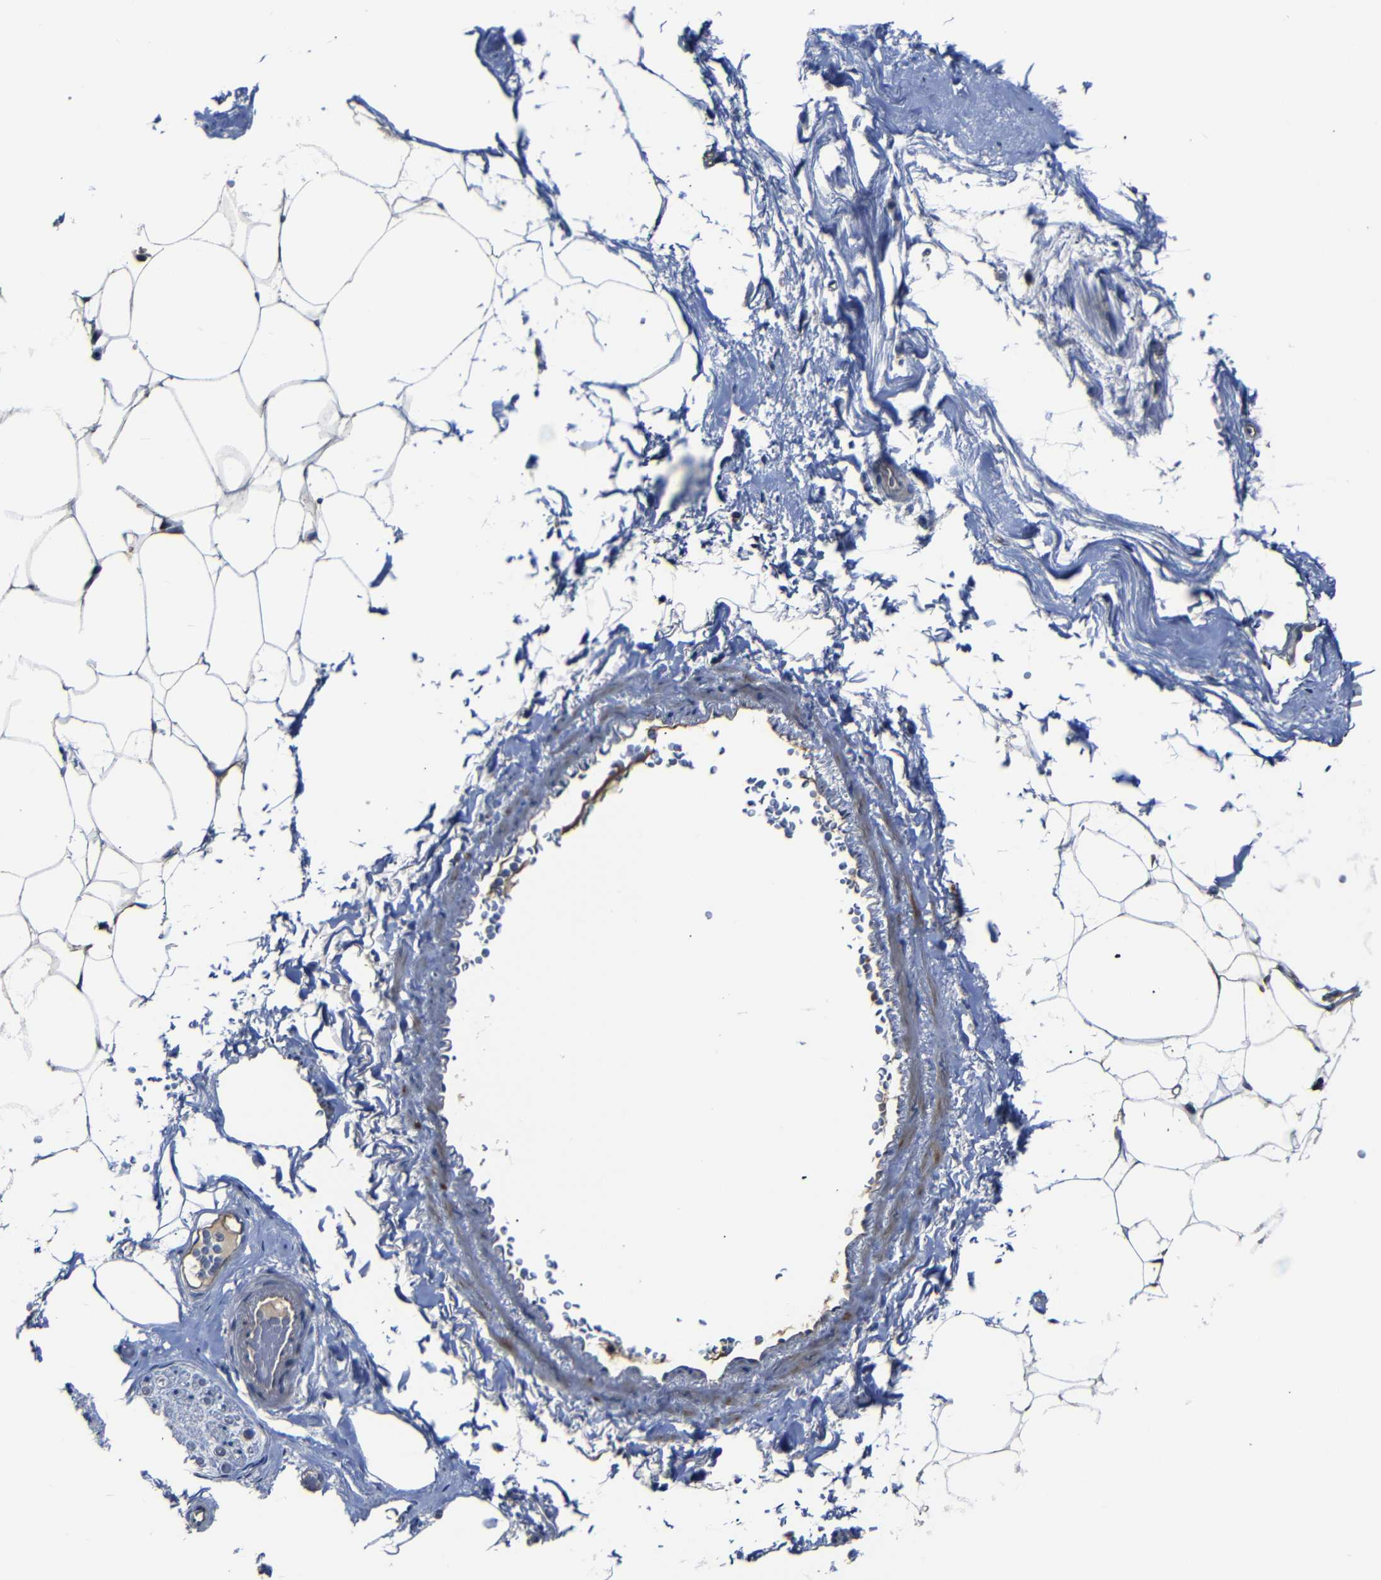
{"staining": {"intensity": "negative", "quantity": "none", "location": "none"}, "tissue": "adipose tissue", "cell_type": "Adipocytes", "image_type": "normal", "snomed": [{"axis": "morphology", "description": "Normal tissue, NOS"}, {"axis": "topography", "description": "Breast"}, {"axis": "topography", "description": "Soft tissue"}], "caption": "The image displays no significant staining in adipocytes of adipose tissue. The staining is performed using DAB brown chromogen with nuclei counter-stained in using hematoxylin.", "gene": "AFDN", "patient": {"sex": "female", "age": 75}}